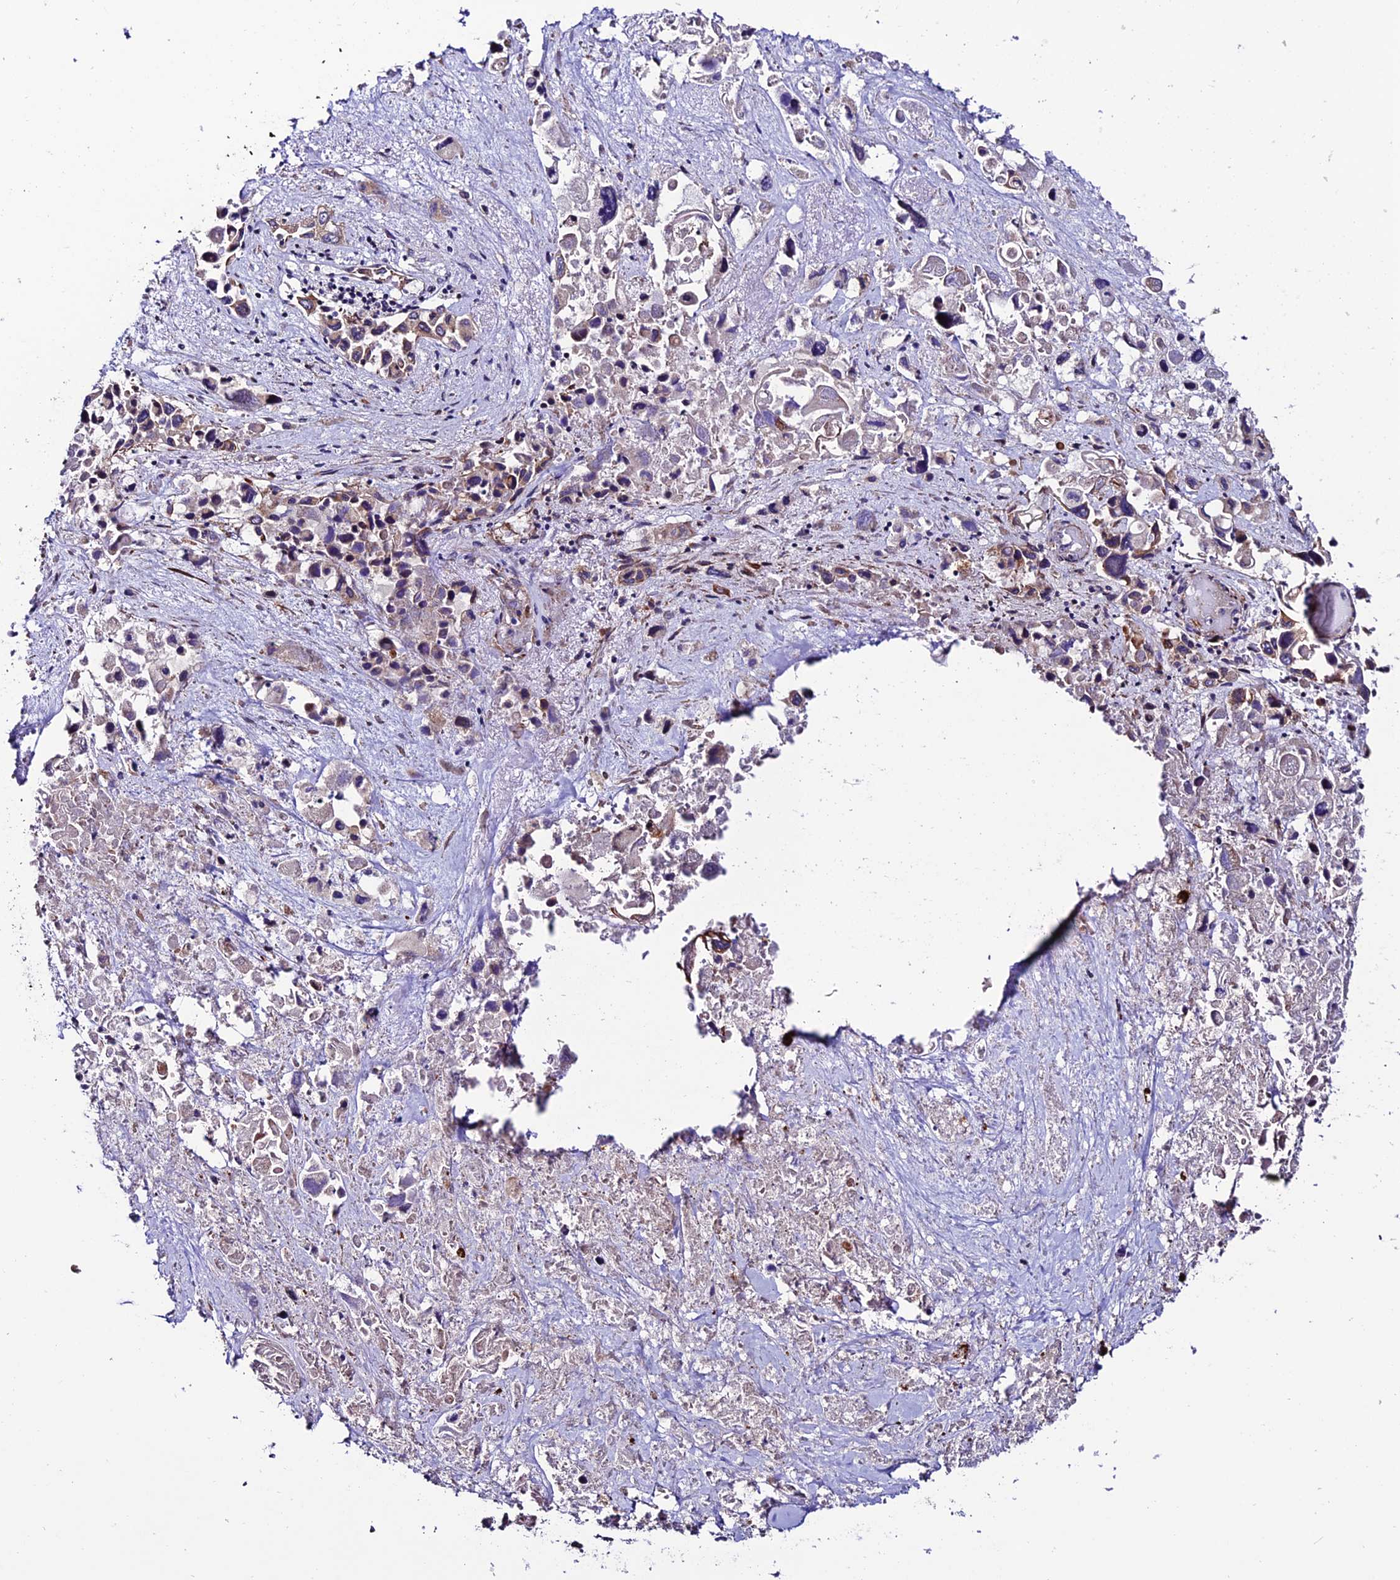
{"staining": {"intensity": "negative", "quantity": "none", "location": "none"}, "tissue": "pancreatic cancer", "cell_type": "Tumor cells", "image_type": "cancer", "snomed": [{"axis": "morphology", "description": "Adenocarcinoma, NOS"}, {"axis": "topography", "description": "Pancreas"}], "caption": "A micrograph of adenocarcinoma (pancreatic) stained for a protein displays no brown staining in tumor cells. (DAB (3,3'-diaminobenzidine) immunohistochemistry (IHC) visualized using brightfield microscopy, high magnification).", "gene": "TNIP3", "patient": {"sex": "male", "age": 92}}